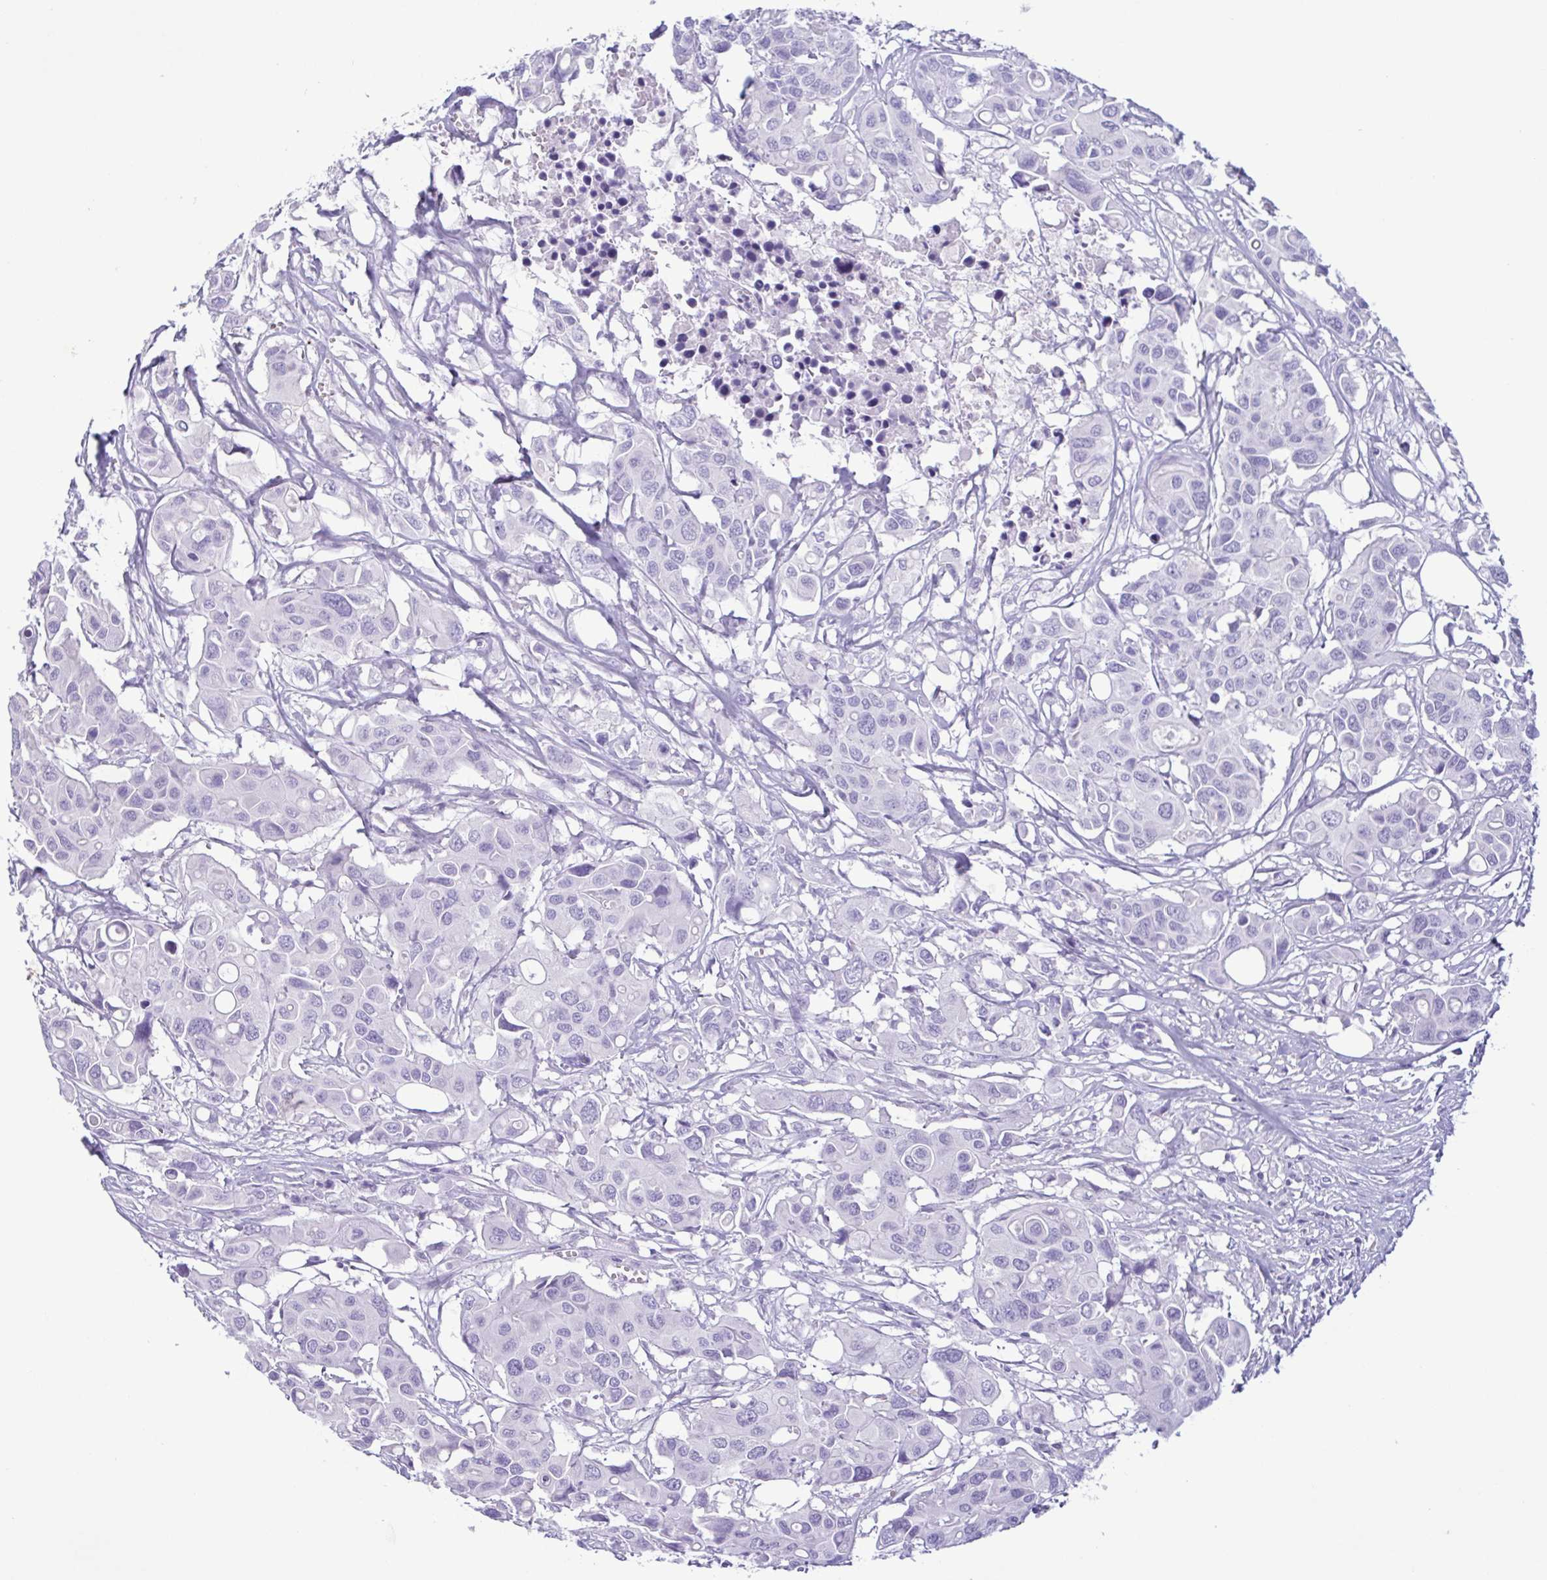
{"staining": {"intensity": "negative", "quantity": "none", "location": "none"}, "tissue": "colorectal cancer", "cell_type": "Tumor cells", "image_type": "cancer", "snomed": [{"axis": "morphology", "description": "Adenocarcinoma, NOS"}, {"axis": "topography", "description": "Colon"}], "caption": "DAB (3,3'-diaminobenzidine) immunohistochemical staining of colorectal adenocarcinoma reveals no significant expression in tumor cells.", "gene": "LTF", "patient": {"sex": "male", "age": 77}}